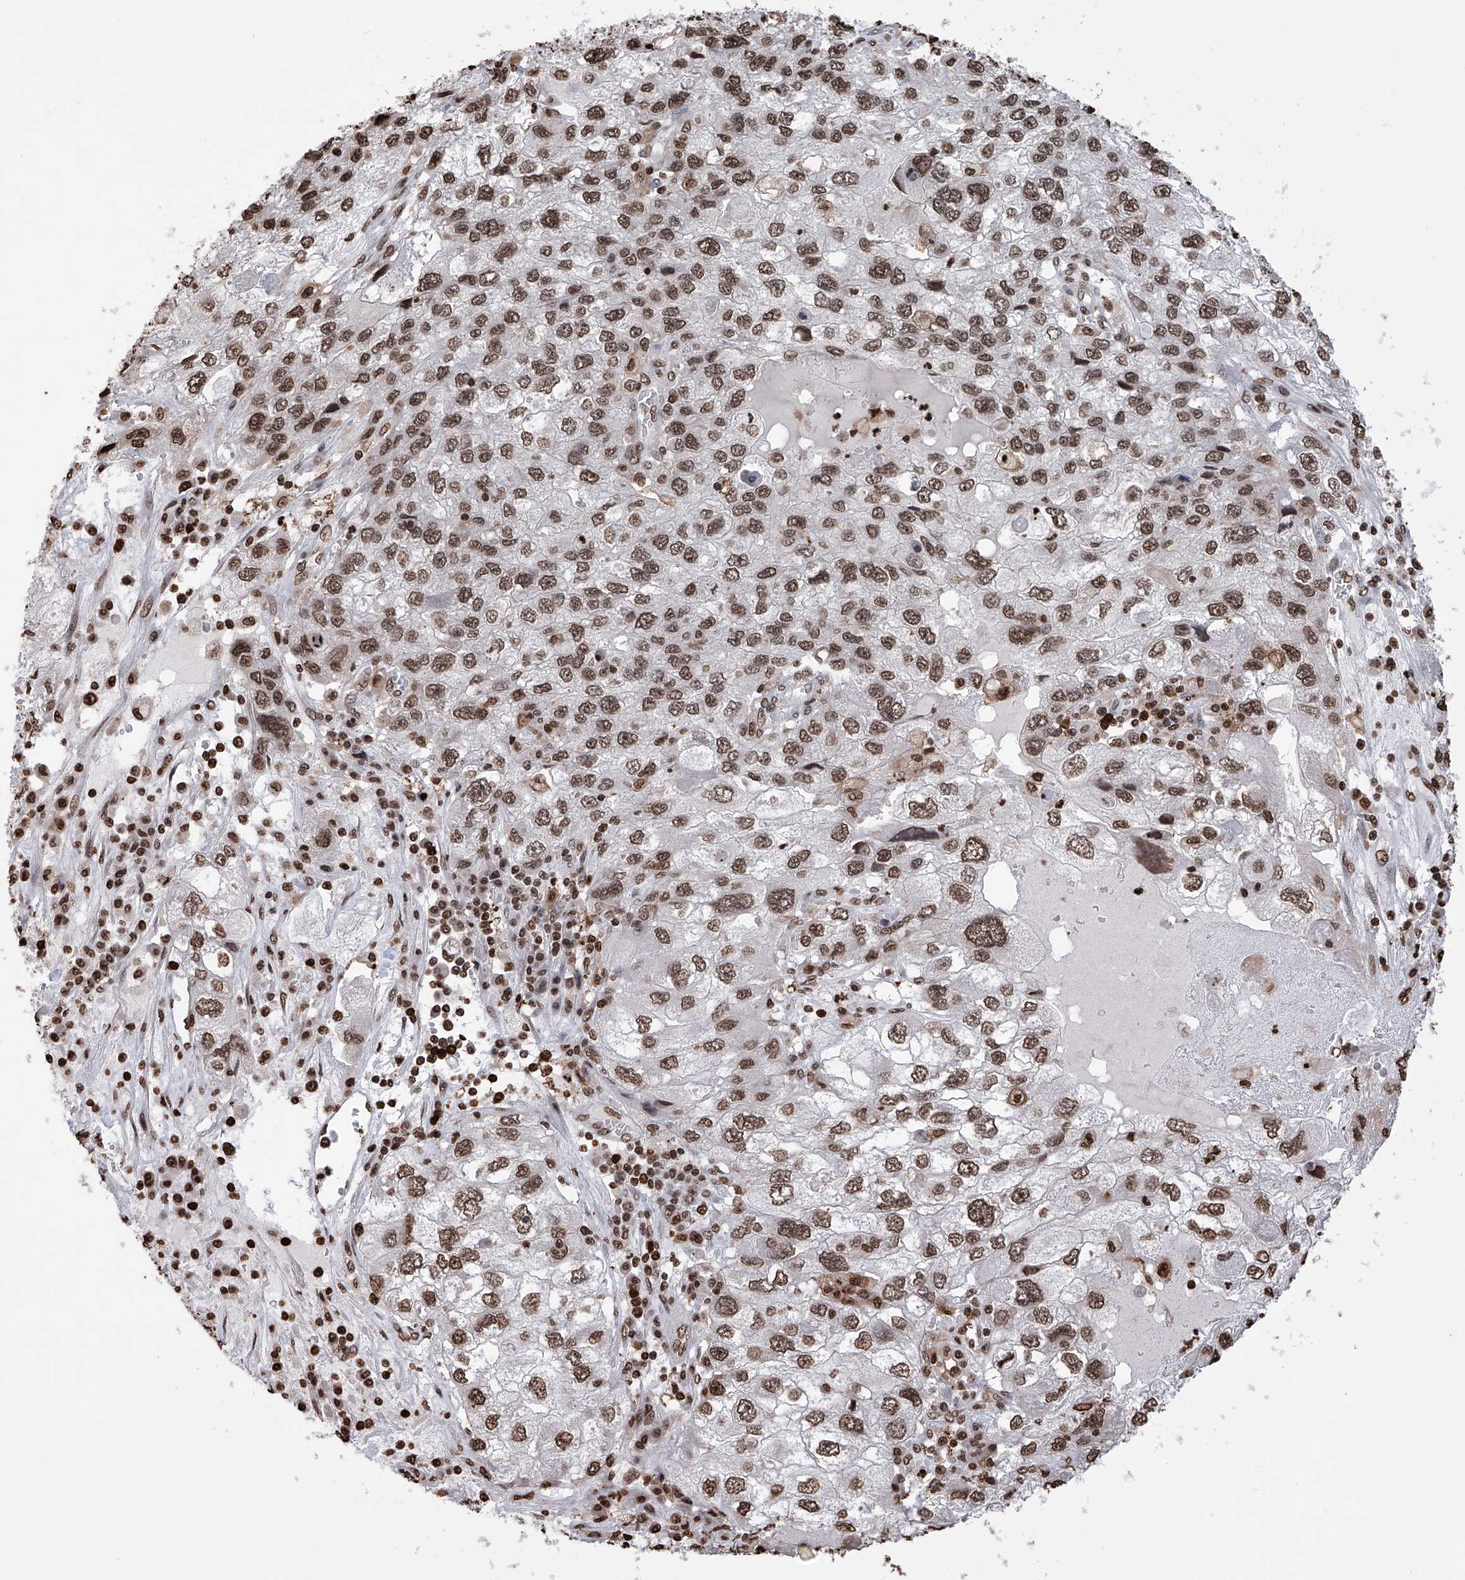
{"staining": {"intensity": "strong", "quantity": ">75%", "location": "nuclear"}, "tissue": "endometrial cancer", "cell_type": "Tumor cells", "image_type": "cancer", "snomed": [{"axis": "morphology", "description": "Adenocarcinoma, NOS"}, {"axis": "topography", "description": "Endometrium"}], "caption": "Adenocarcinoma (endometrial) was stained to show a protein in brown. There is high levels of strong nuclear staining in about >75% of tumor cells.", "gene": "CFAP410", "patient": {"sex": "female", "age": 49}}